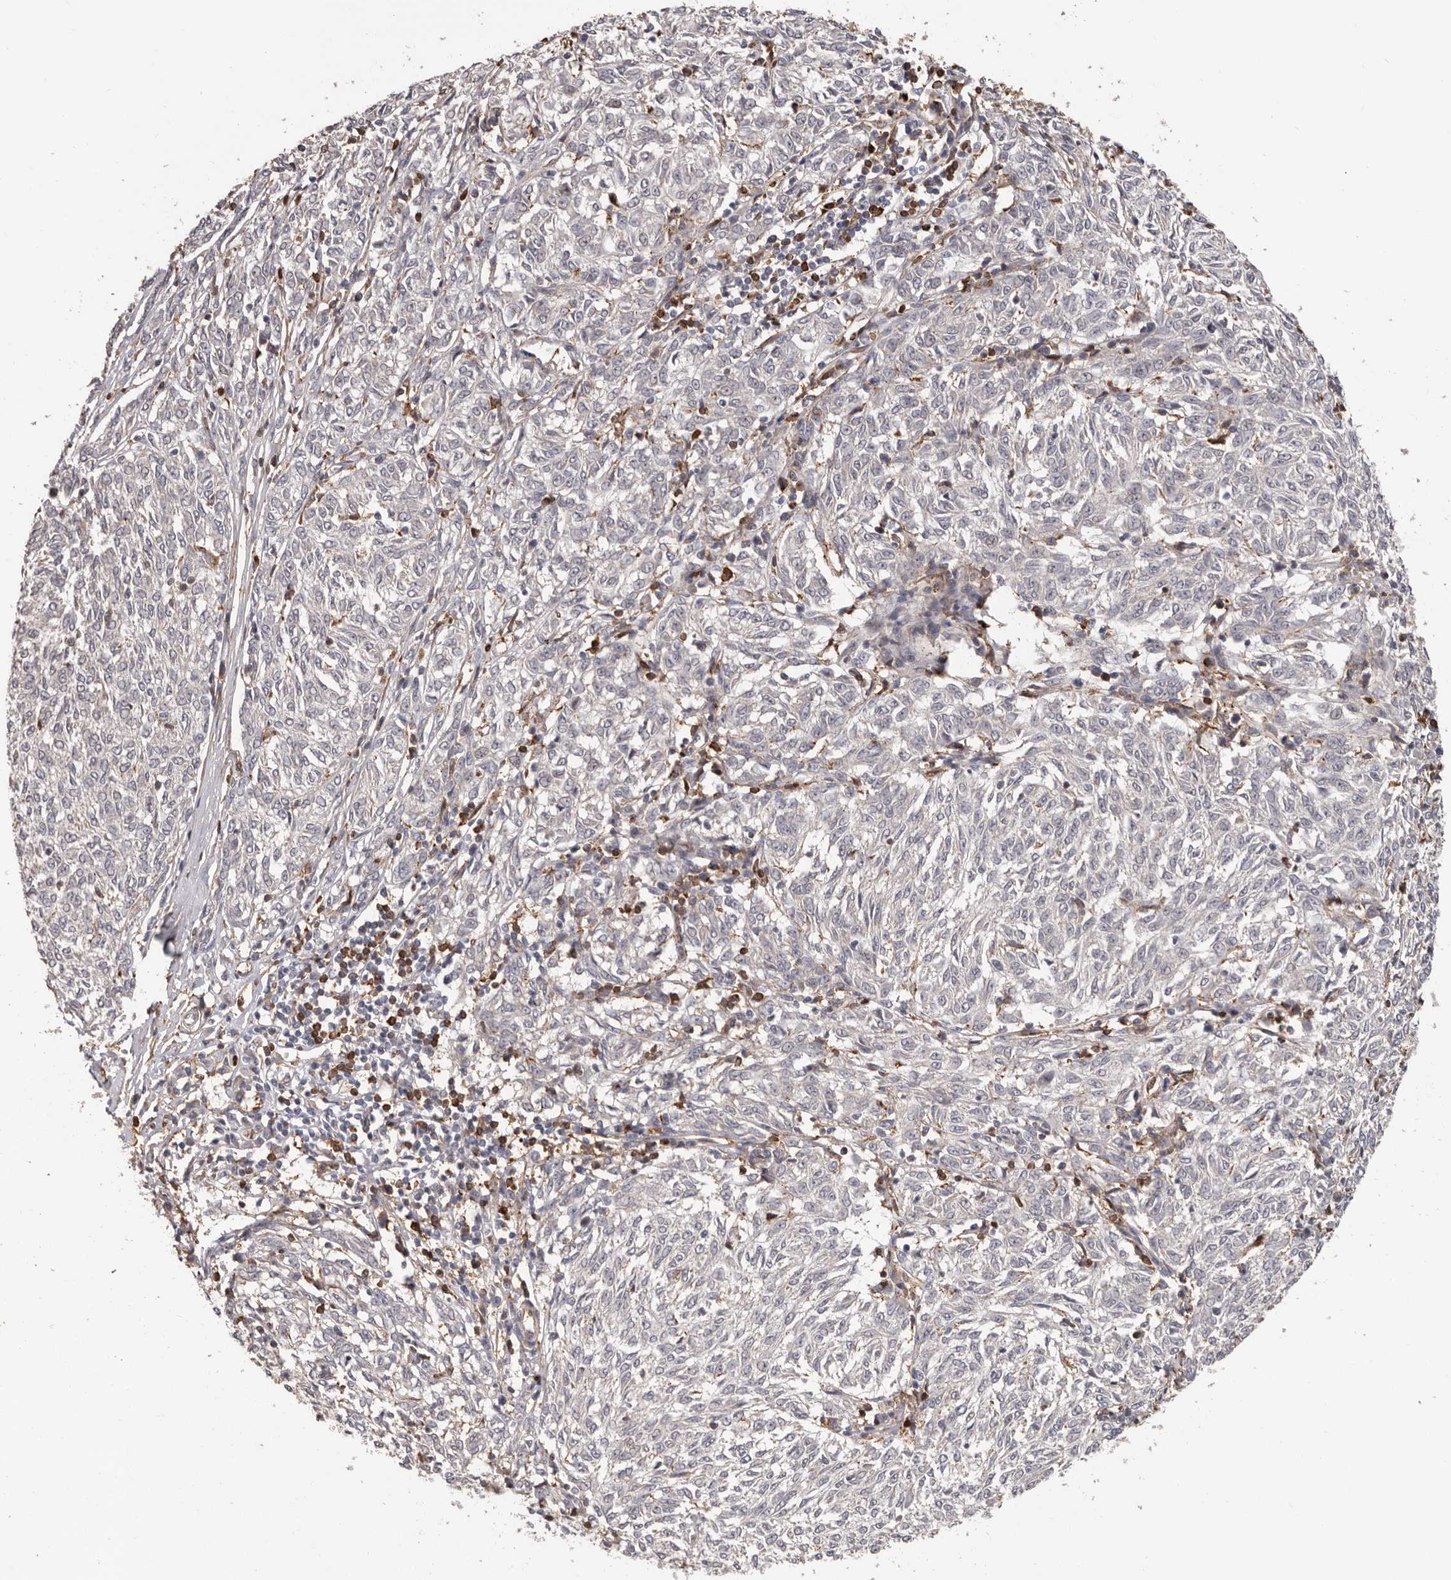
{"staining": {"intensity": "negative", "quantity": "none", "location": "none"}, "tissue": "melanoma", "cell_type": "Tumor cells", "image_type": "cancer", "snomed": [{"axis": "morphology", "description": "Malignant melanoma, NOS"}, {"axis": "topography", "description": "Skin"}], "caption": "An IHC photomicrograph of malignant melanoma is shown. There is no staining in tumor cells of malignant melanoma.", "gene": "PRR12", "patient": {"sex": "female", "age": 72}}